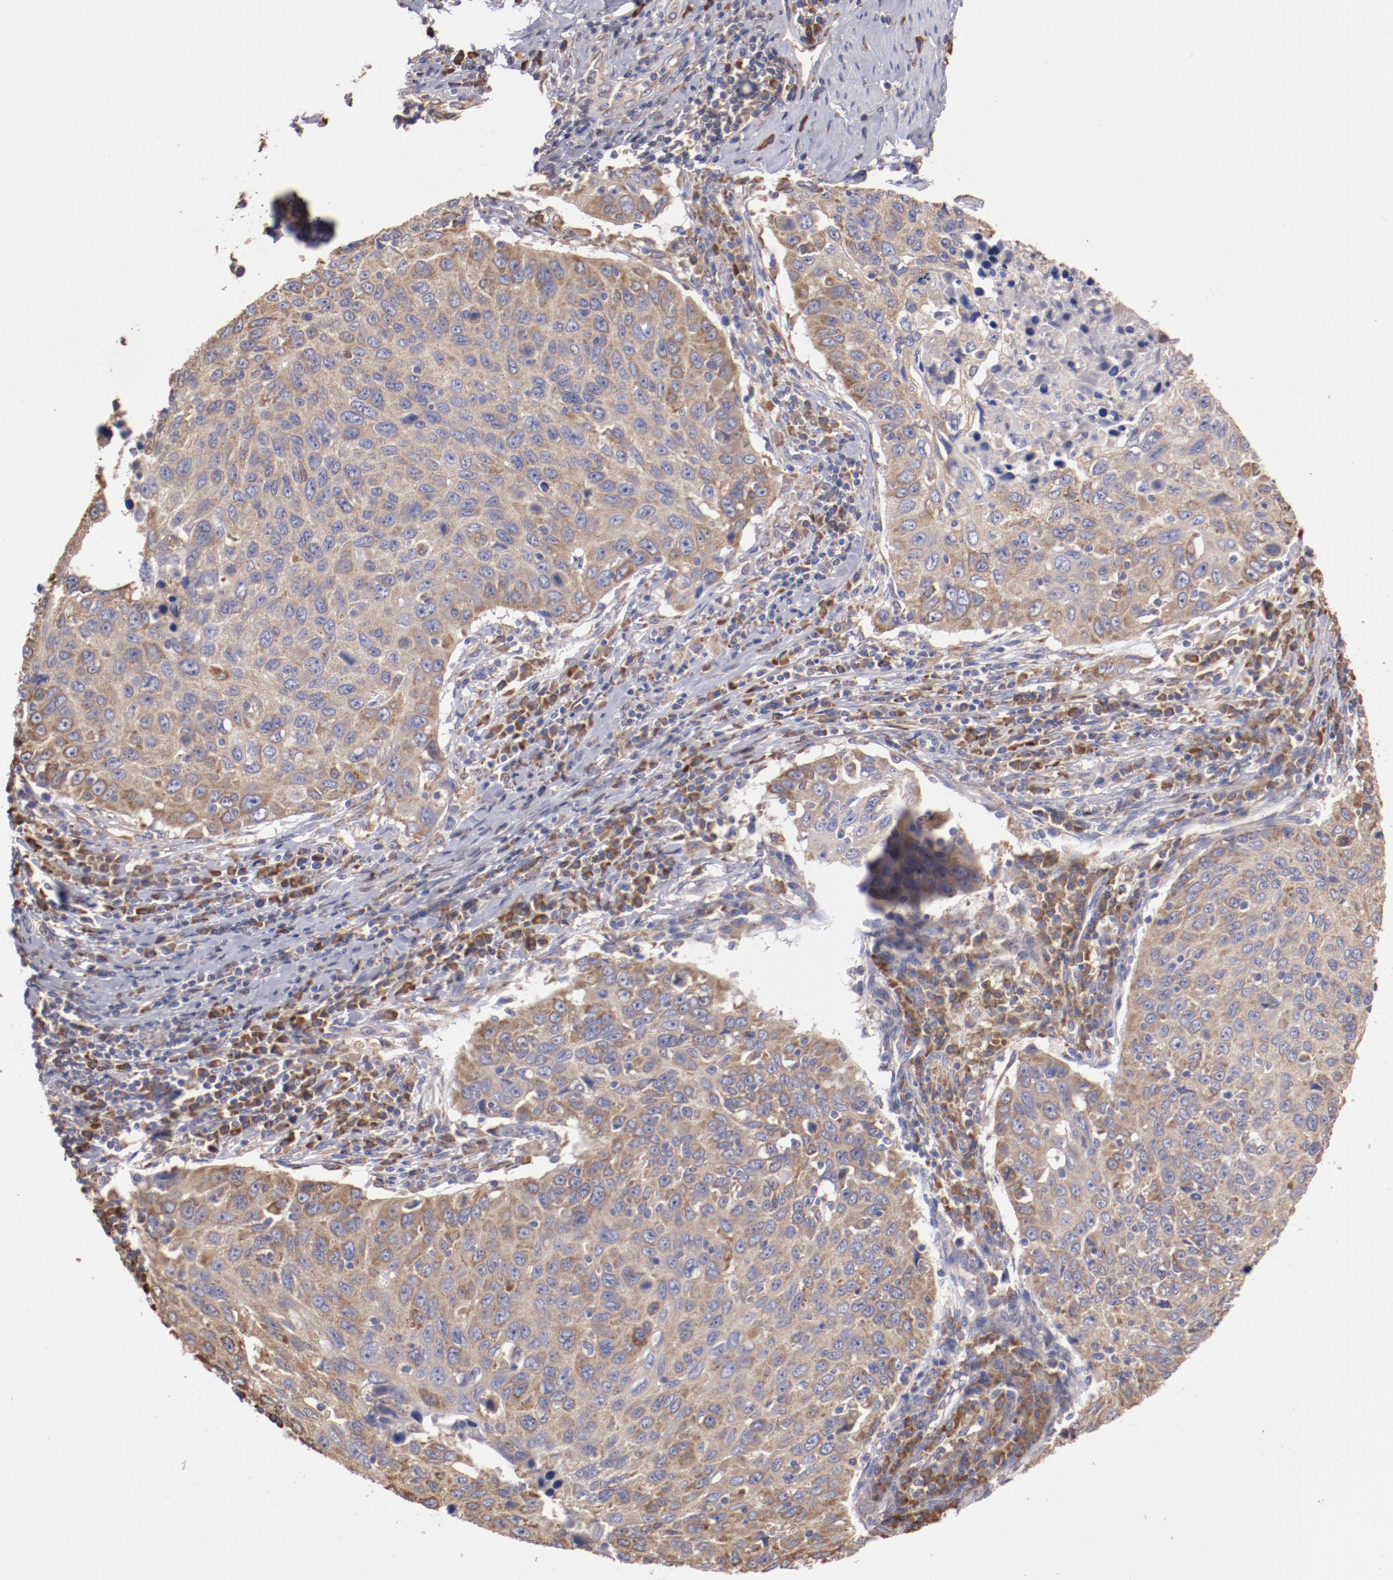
{"staining": {"intensity": "weak", "quantity": "25%-75%", "location": "cytoplasmic/membranous"}, "tissue": "cervical cancer", "cell_type": "Tumor cells", "image_type": "cancer", "snomed": [{"axis": "morphology", "description": "Squamous cell carcinoma, NOS"}, {"axis": "topography", "description": "Cervix"}], "caption": "Cervical squamous cell carcinoma stained with a protein marker demonstrates weak staining in tumor cells.", "gene": "NFKBIE", "patient": {"sex": "female", "age": 53}}